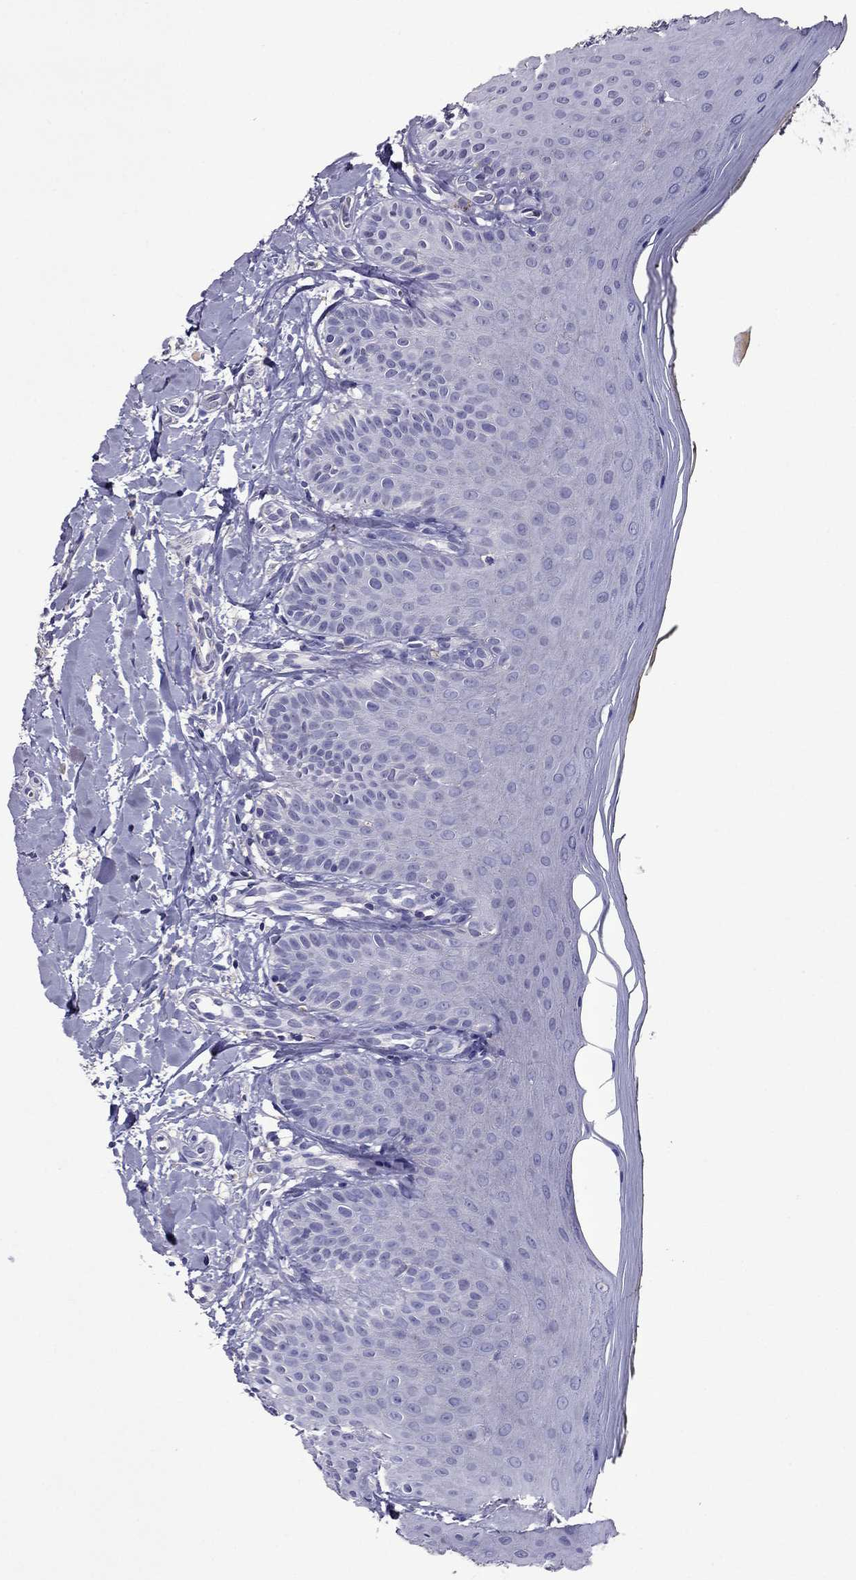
{"staining": {"intensity": "negative", "quantity": "none", "location": "none"}, "tissue": "oral mucosa", "cell_type": "Squamous epithelial cells", "image_type": "normal", "snomed": [{"axis": "morphology", "description": "Normal tissue, NOS"}, {"axis": "topography", "description": "Oral tissue"}], "caption": "Immunohistochemical staining of unremarkable human oral mucosa displays no significant staining in squamous epithelial cells.", "gene": "NKX3", "patient": {"sex": "female", "age": 43}}